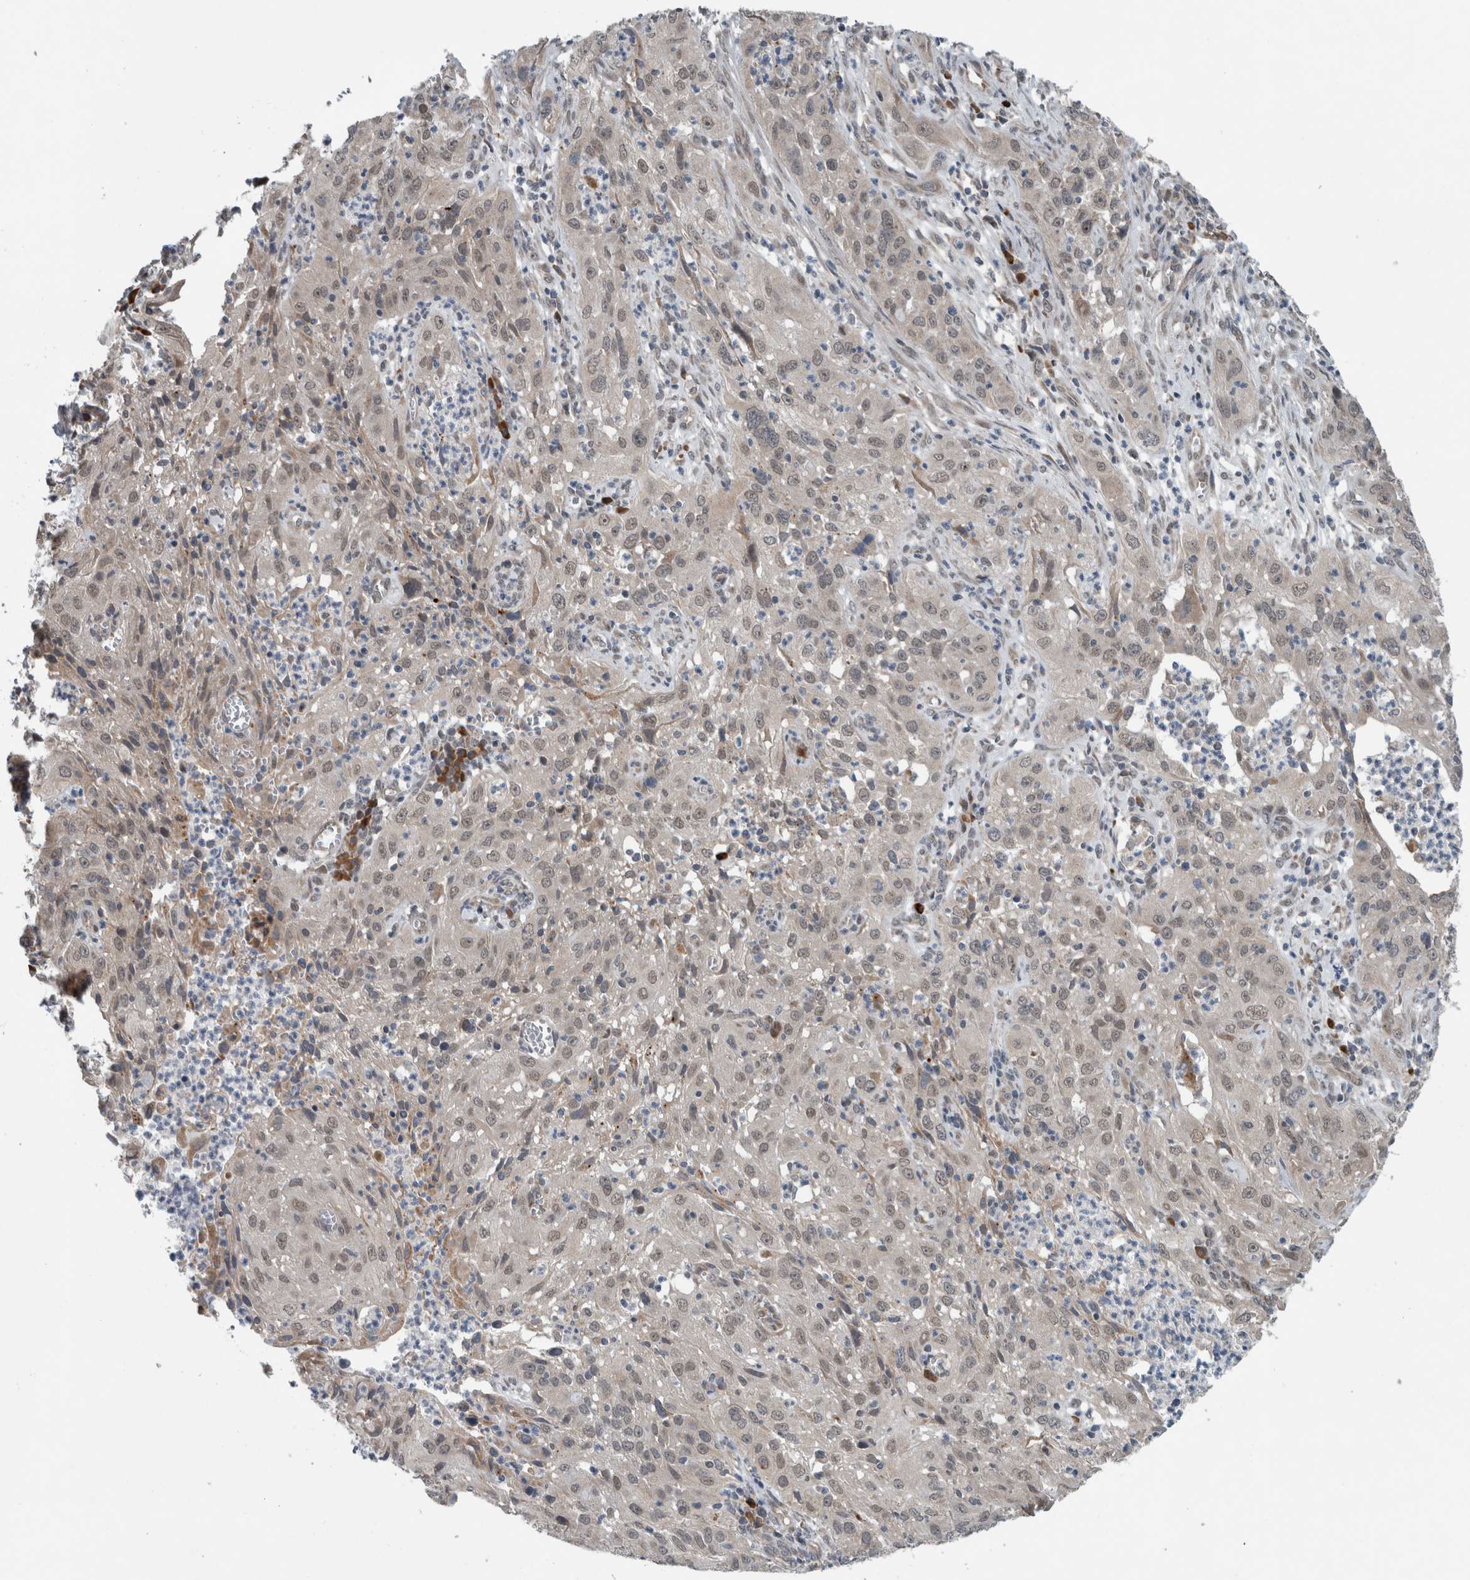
{"staining": {"intensity": "weak", "quantity": "25%-75%", "location": "nuclear"}, "tissue": "cervical cancer", "cell_type": "Tumor cells", "image_type": "cancer", "snomed": [{"axis": "morphology", "description": "Squamous cell carcinoma, NOS"}, {"axis": "topography", "description": "Cervix"}], "caption": "Immunohistochemical staining of human cervical cancer shows low levels of weak nuclear protein expression in approximately 25%-75% of tumor cells.", "gene": "GBA2", "patient": {"sex": "female", "age": 32}}